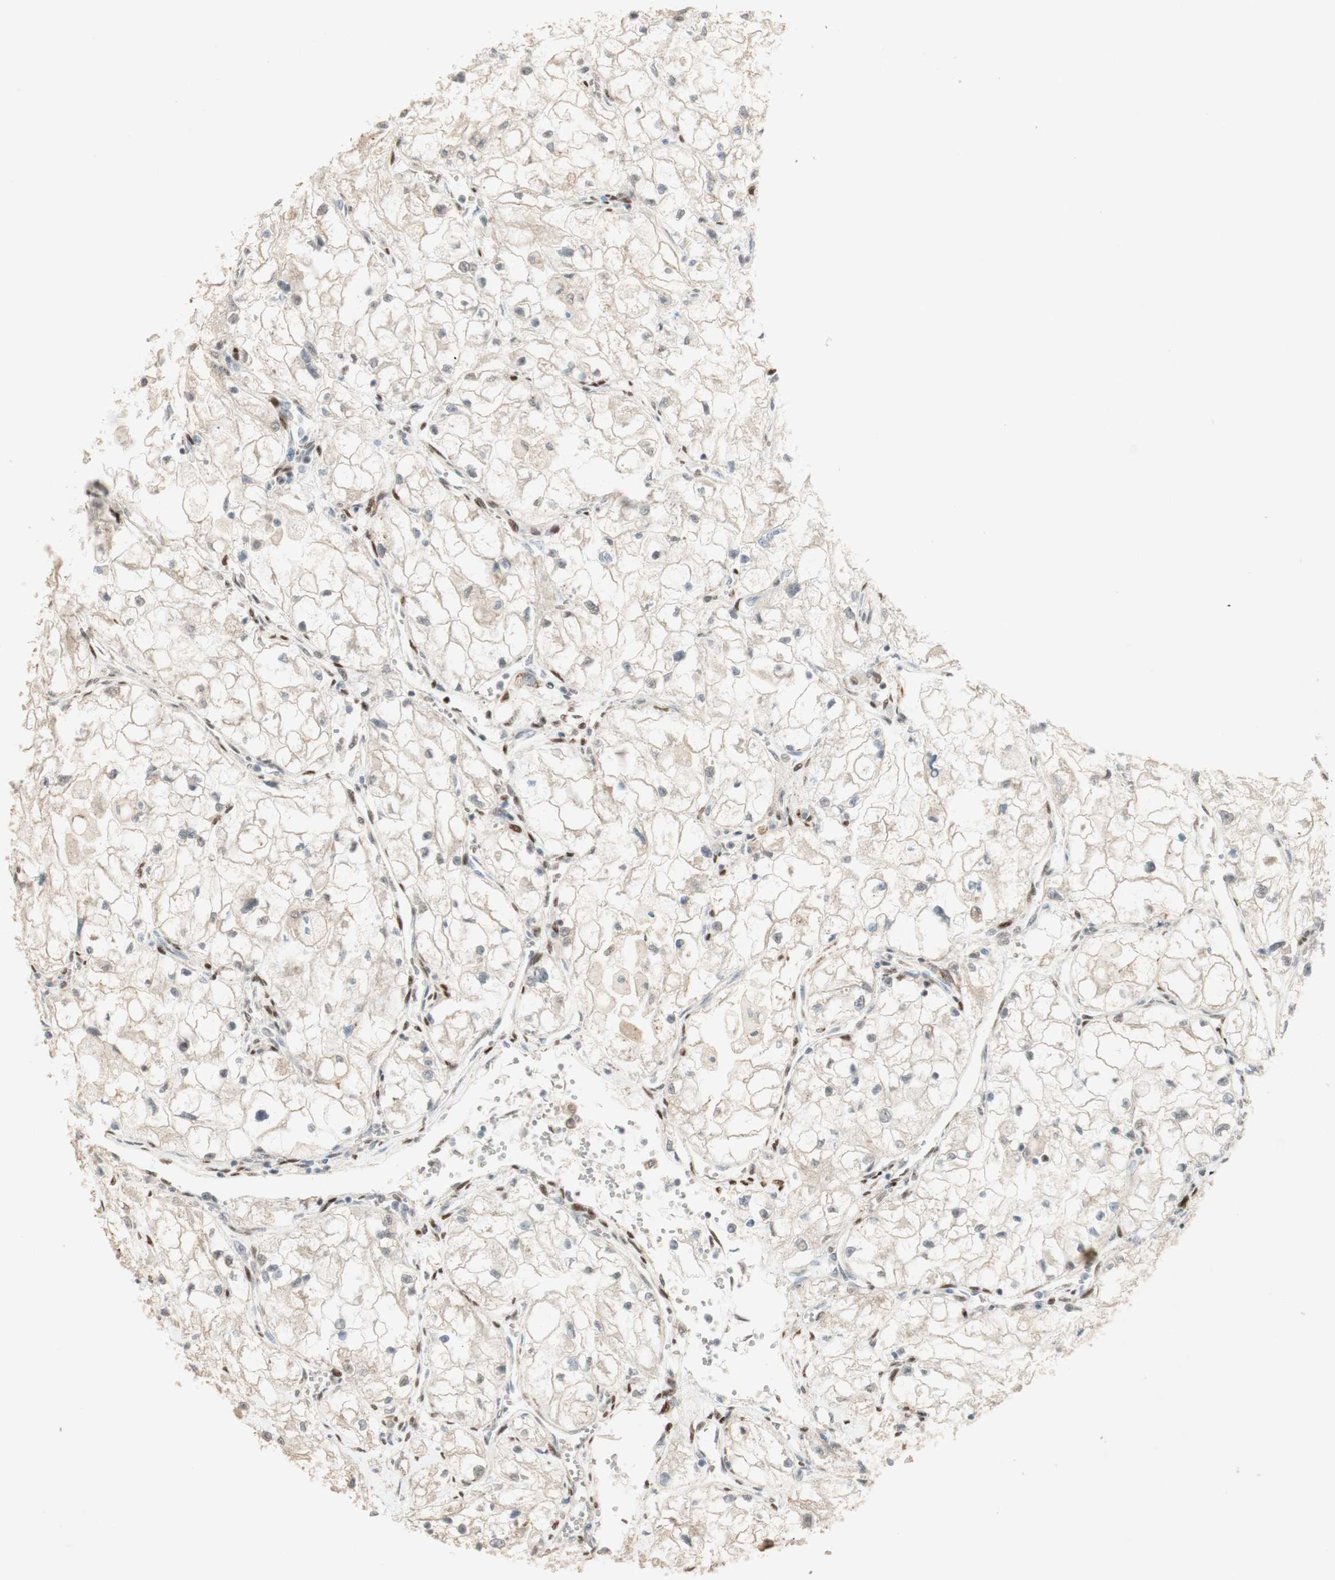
{"staining": {"intensity": "negative", "quantity": "none", "location": "none"}, "tissue": "renal cancer", "cell_type": "Tumor cells", "image_type": "cancer", "snomed": [{"axis": "morphology", "description": "Adenocarcinoma, NOS"}, {"axis": "topography", "description": "Kidney"}], "caption": "An IHC image of renal adenocarcinoma is shown. There is no staining in tumor cells of renal adenocarcinoma.", "gene": "FOXP1", "patient": {"sex": "female", "age": 70}}